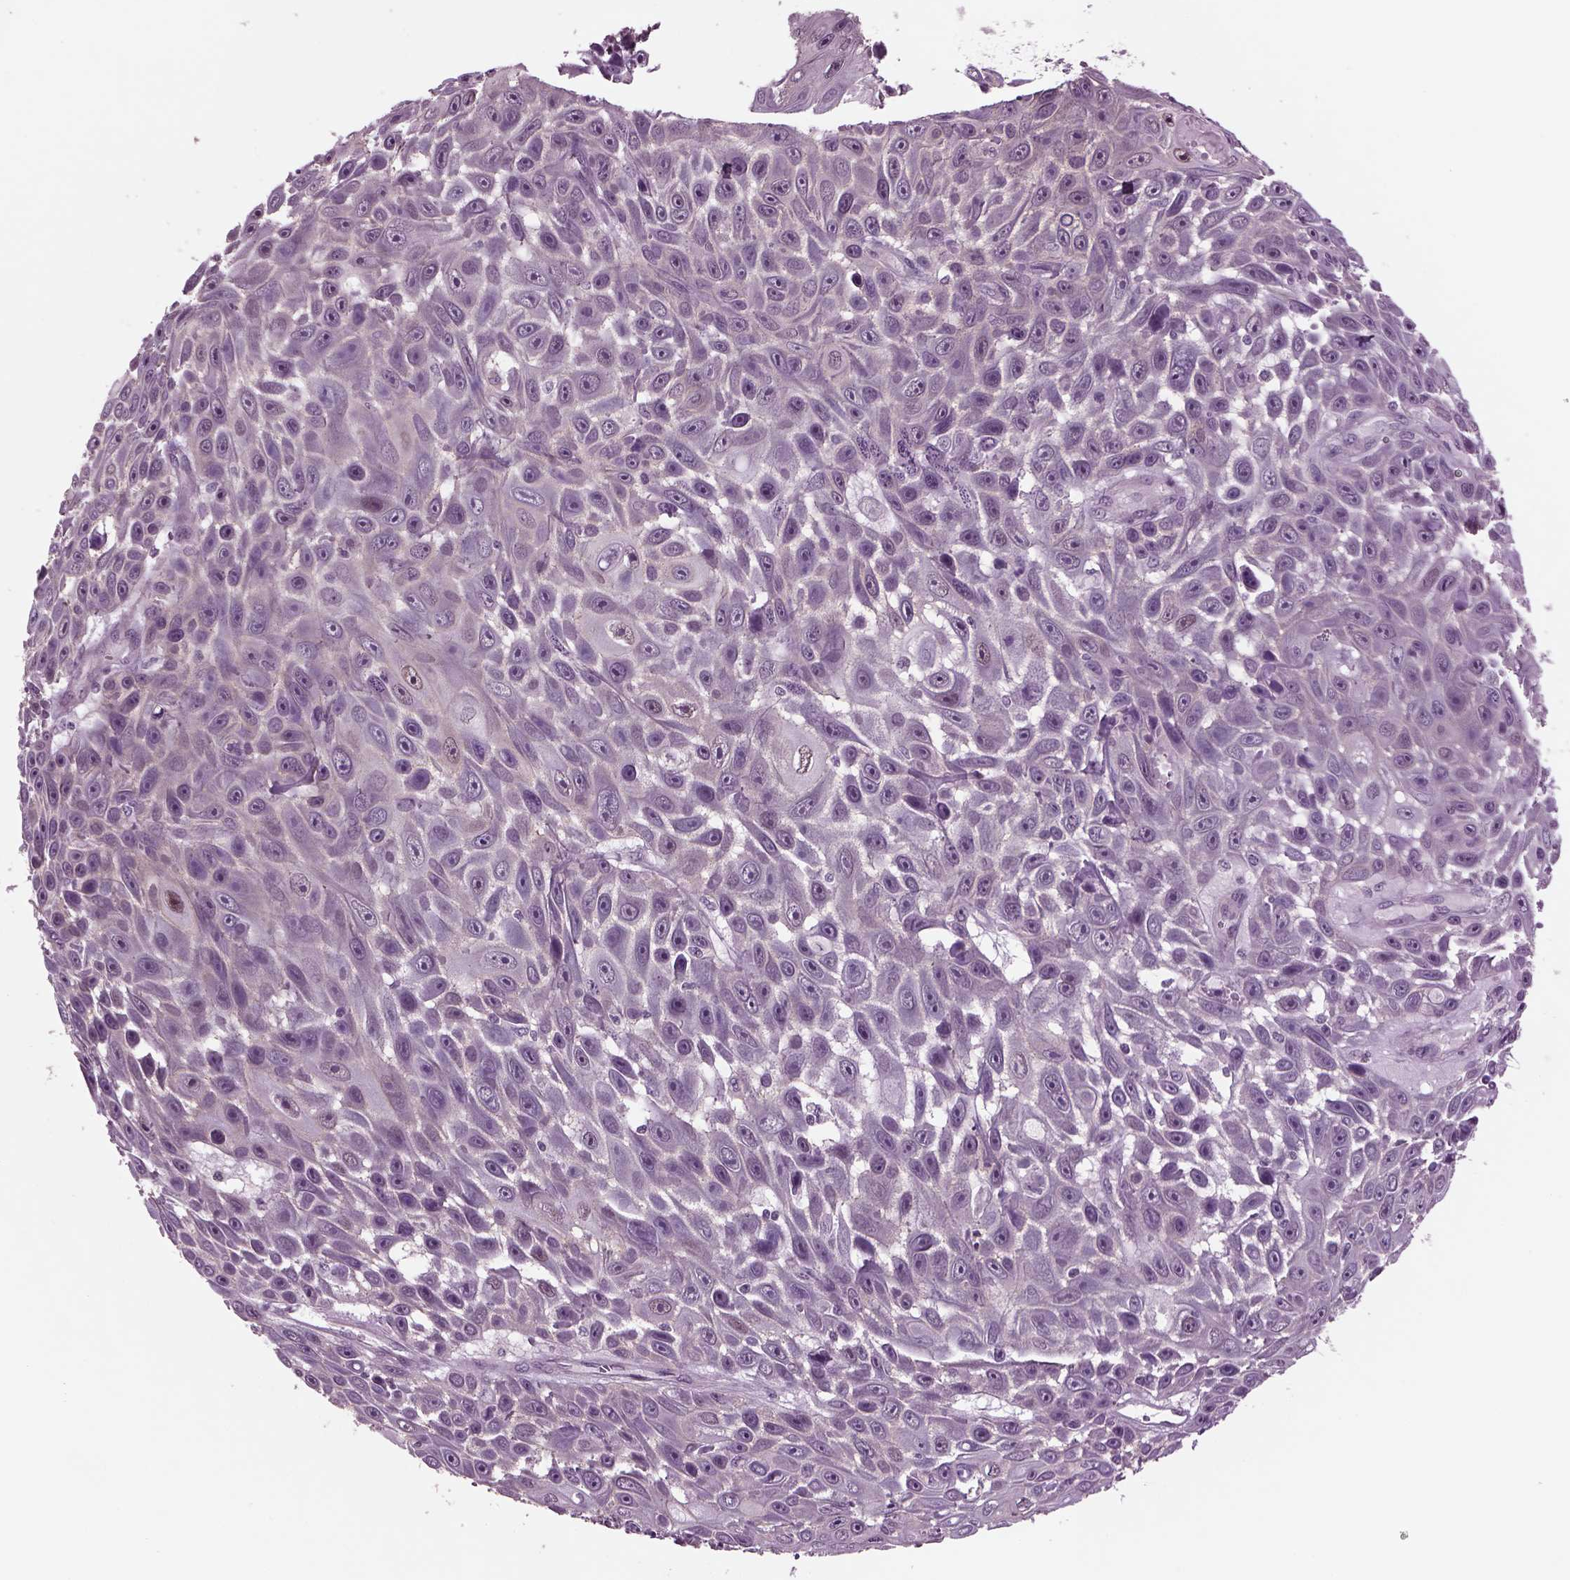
{"staining": {"intensity": "negative", "quantity": "none", "location": "none"}, "tissue": "skin cancer", "cell_type": "Tumor cells", "image_type": "cancer", "snomed": [{"axis": "morphology", "description": "Squamous cell carcinoma, NOS"}, {"axis": "topography", "description": "Skin"}], "caption": "Micrograph shows no protein expression in tumor cells of skin cancer (squamous cell carcinoma) tissue.", "gene": "ODF3", "patient": {"sex": "male", "age": 82}}